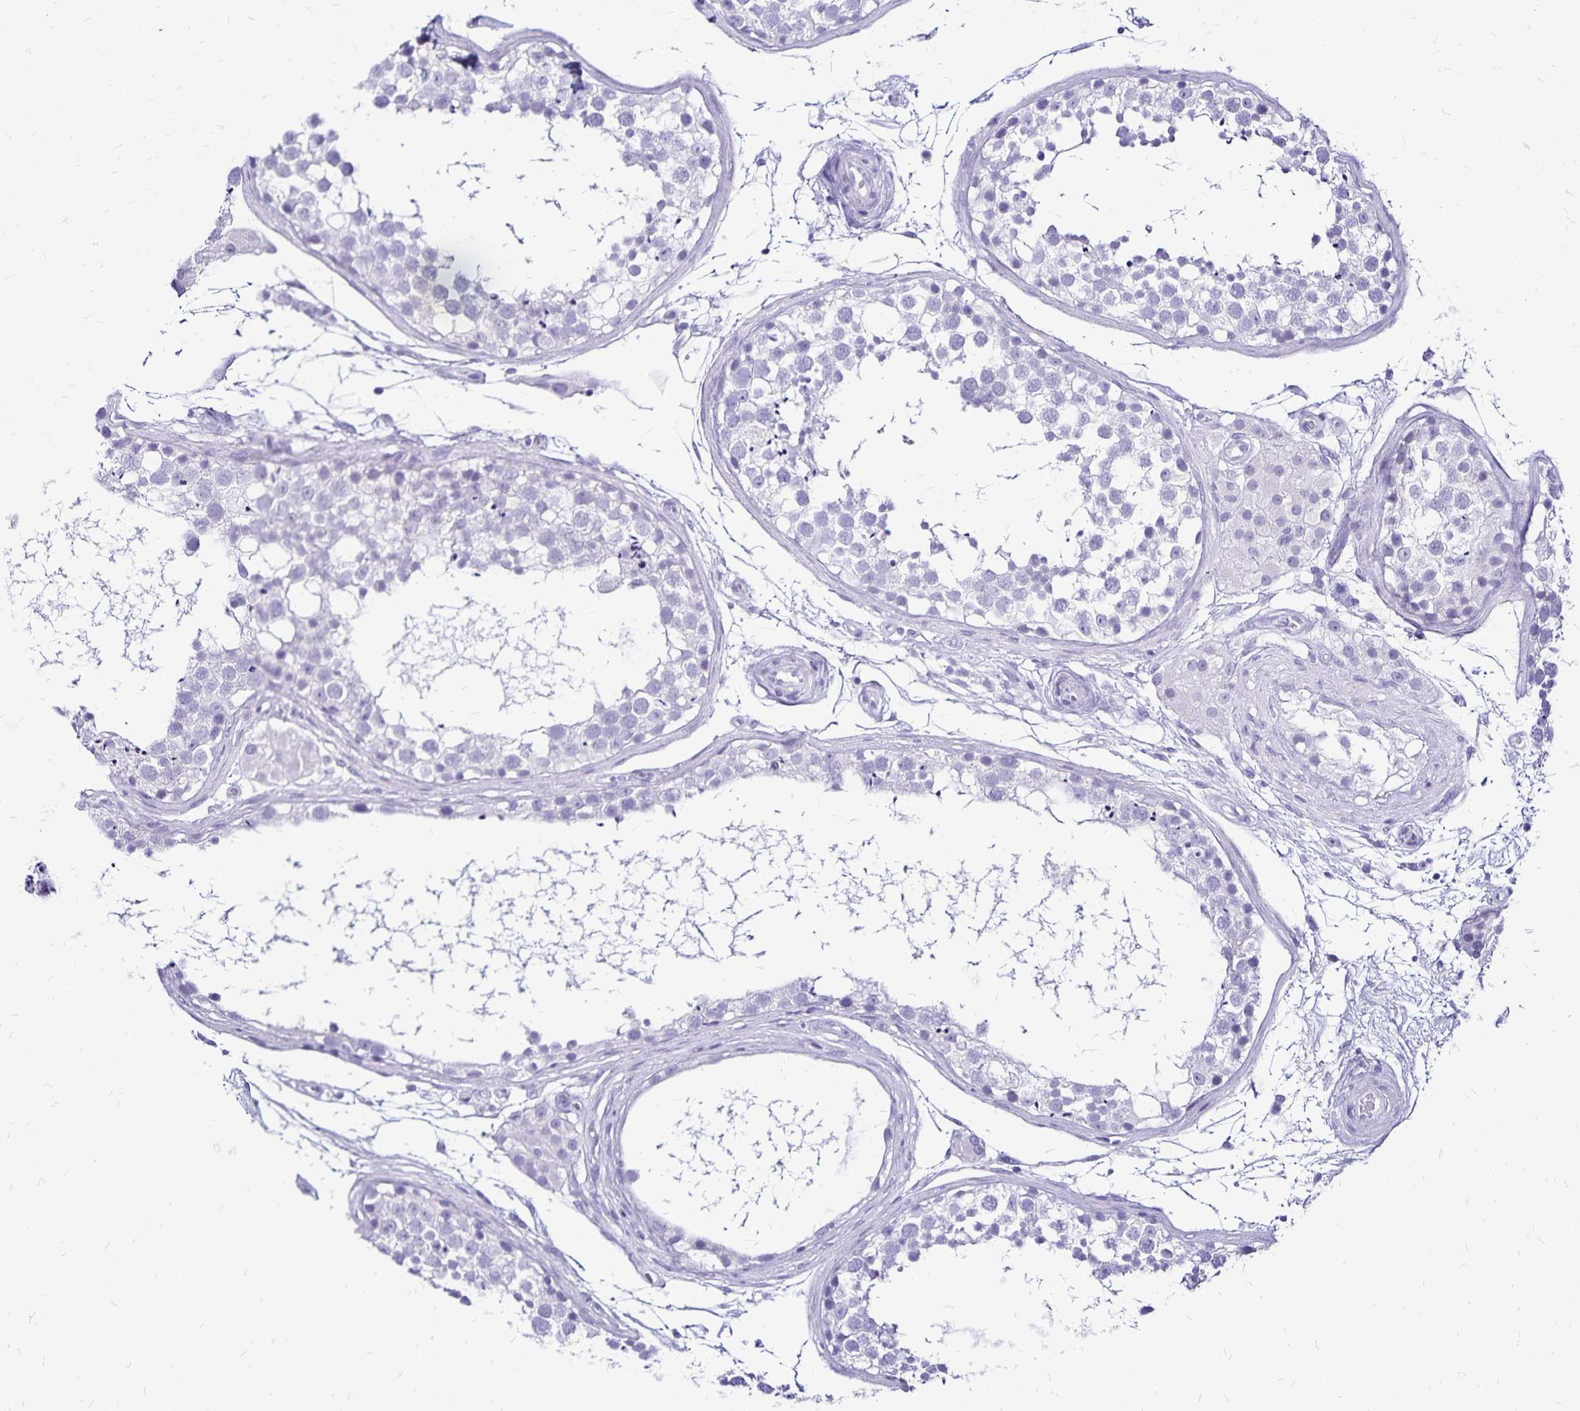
{"staining": {"intensity": "negative", "quantity": "none", "location": "none"}, "tissue": "testis", "cell_type": "Cells in seminiferous ducts", "image_type": "normal", "snomed": [{"axis": "morphology", "description": "Normal tissue, NOS"}, {"axis": "morphology", "description": "Seminoma, NOS"}, {"axis": "topography", "description": "Testis"}], "caption": "A high-resolution micrograph shows immunohistochemistry (IHC) staining of benign testis, which displays no significant expression in cells in seminiferous ducts.", "gene": "LIN28B", "patient": {"sex": "male", "age": 65}}